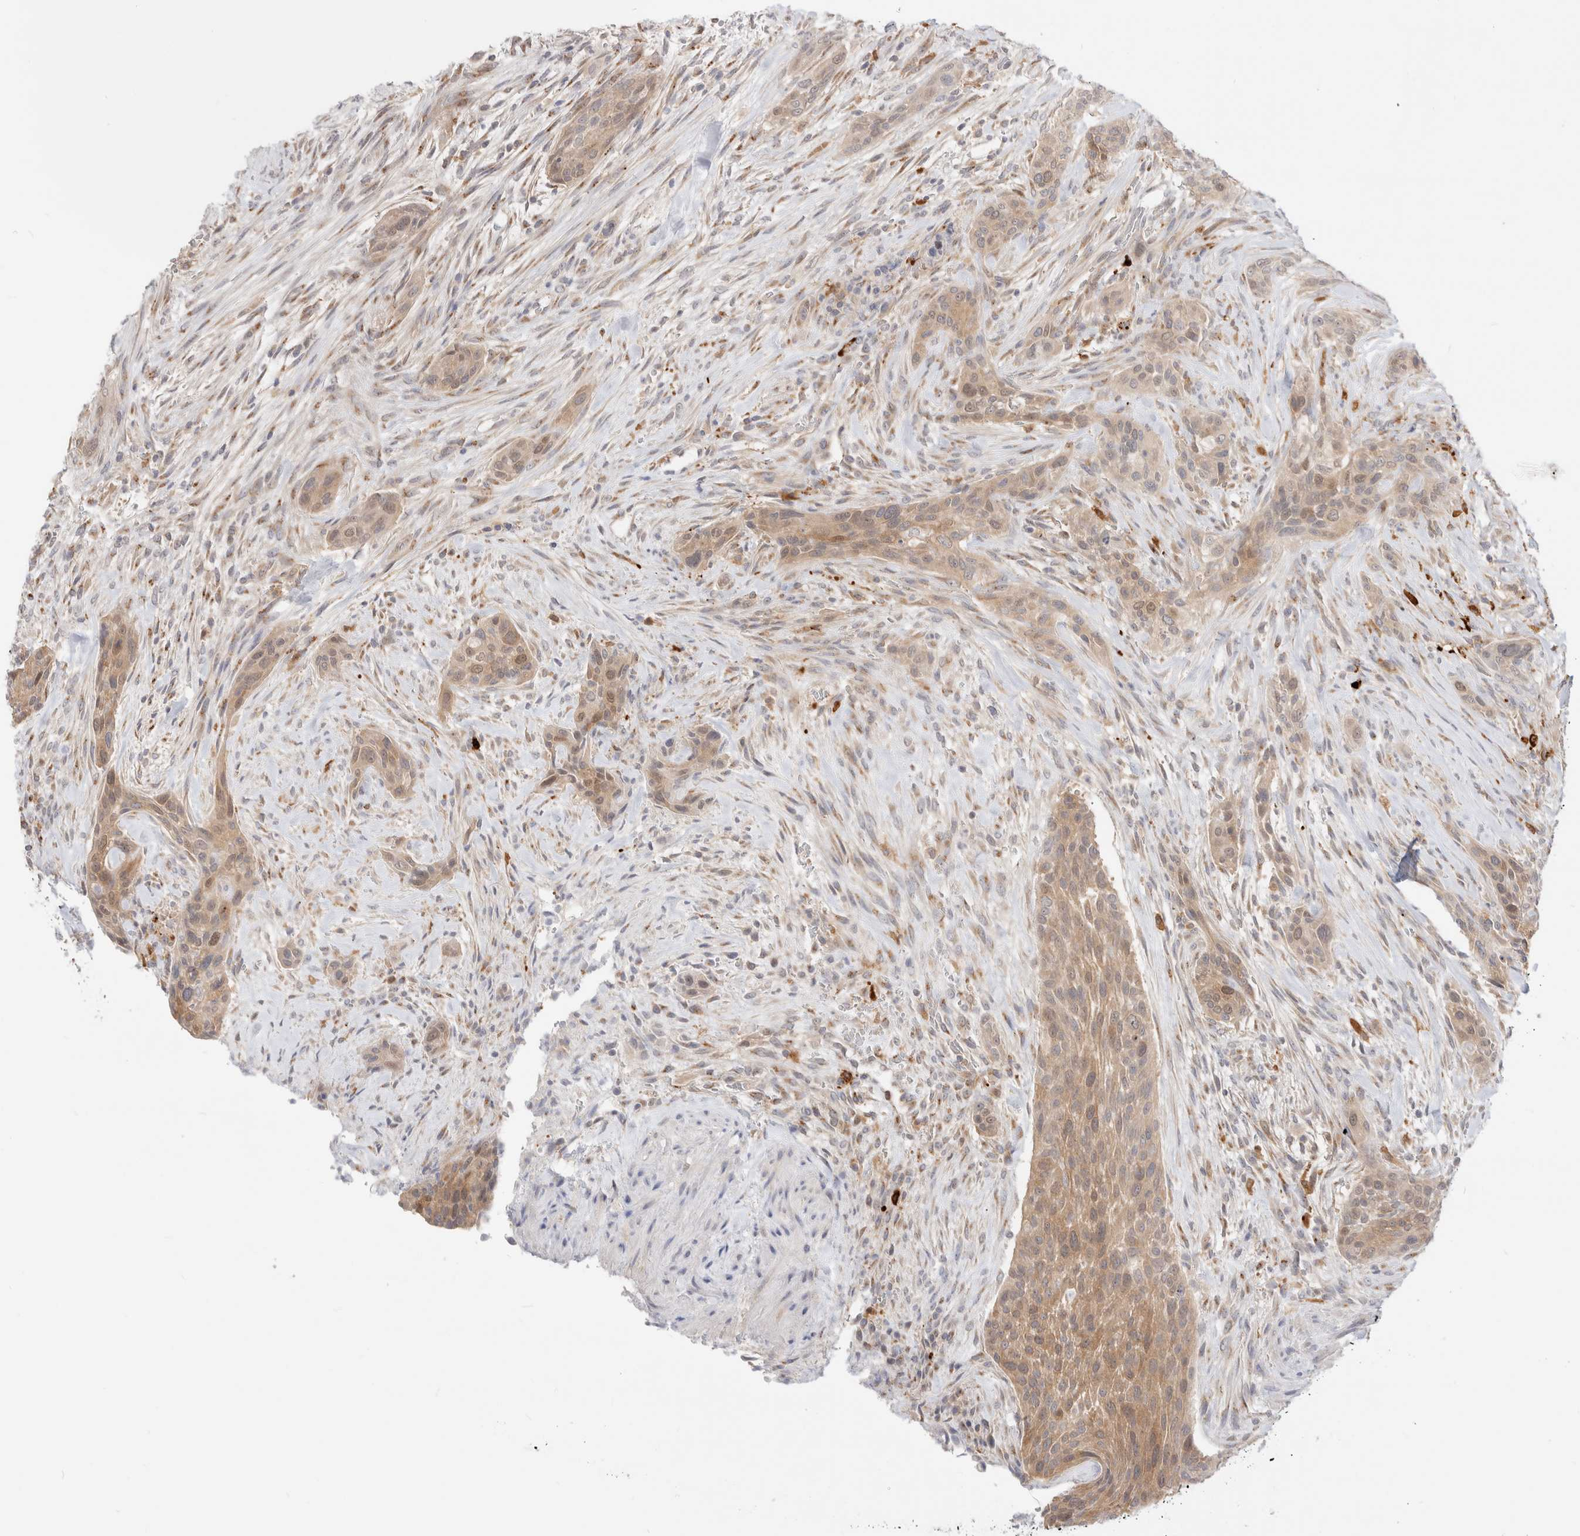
{"staining": {"intensity": "moderate", "quantity": ">75%", "location": "cytoplasmic/membranous"}, "tissue": "urothelial cancer", "cell_type": "Tumor cells", "image_type": "cancer", "snomed": [{"axis": "morphology", "description": "Urothelial carcinoma, High grade"}, {"axis": "topography", "description": "Urinary bladder"}], "caption": "Human urothelial carcinoma (high-grade) stained for a protein (brown) demonstrates moderate cytoplasmic/membranous positive positivity in approximately >75% of tumor cells.", "gene": "EFCAB13", "patient": {"sex": "male", "age": 35}}